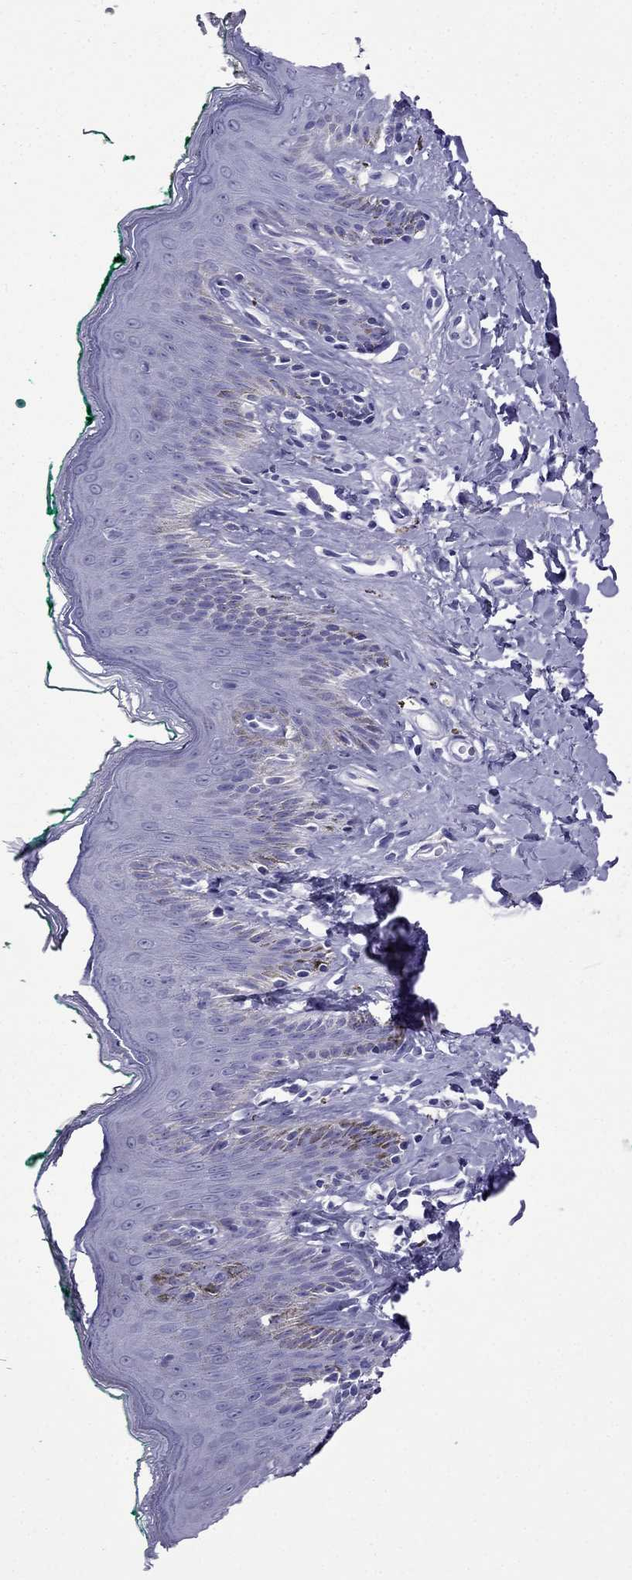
{"staining": {"intensity": "negative", "quantity": "none", "location": "none"}, "tissue": "skin", "cell_type": "Epidermal cells", "image_type": "normal", "snomed": [{"axis": "morphology", "description": "Normal tissue, NOS"}, {"axis": "topography", "description": "Vulva"}], "caption": "Immunohistochemical staining of unremarkable human skin shows no significant staining in epidermal cells. (Immunohistochemistry, brightfield microscopy, high magnification).", "gene": "ARR3", "patient": {"sex": "female", "age": 66}}